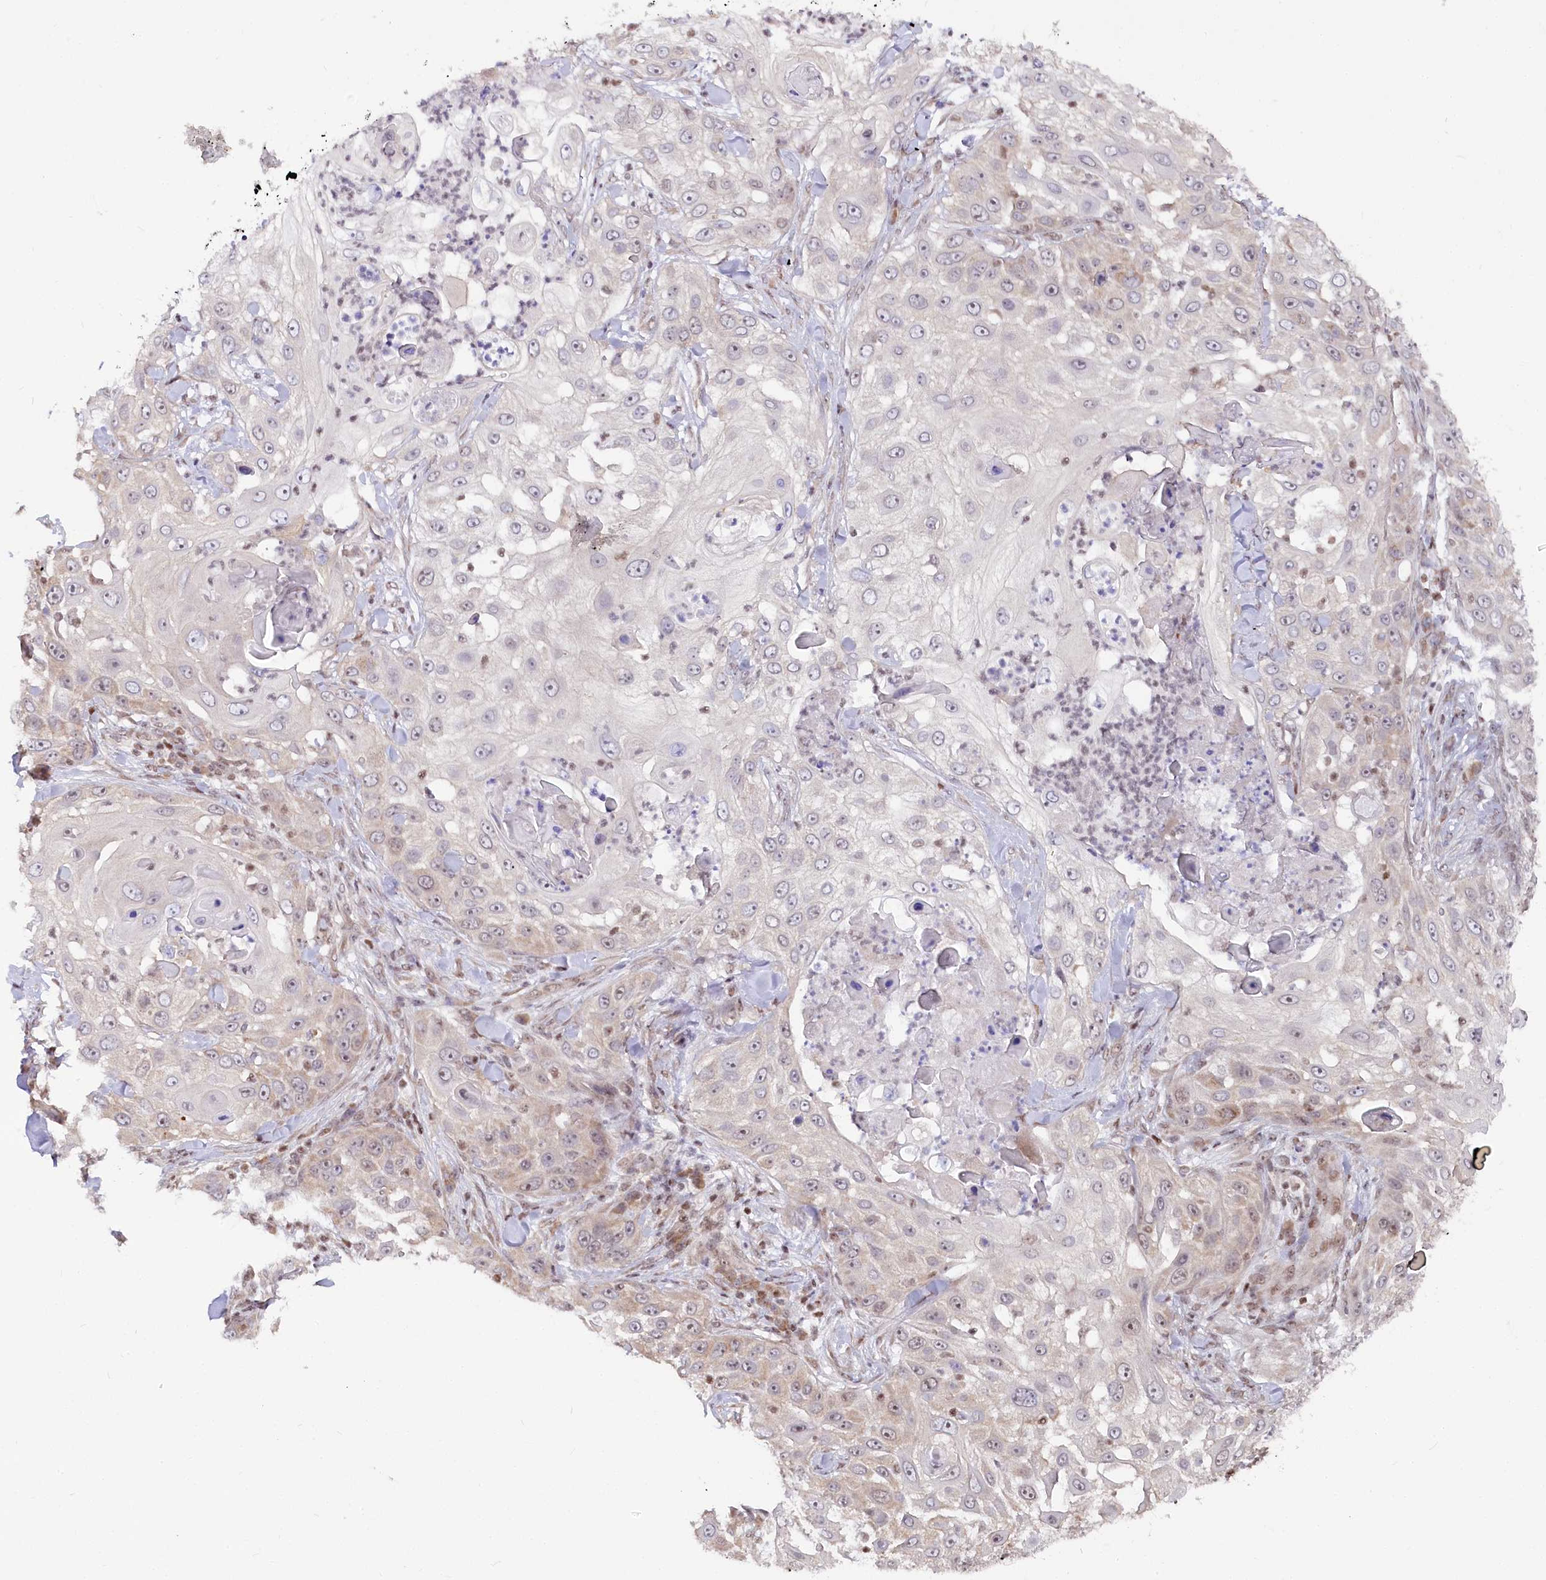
{"staining": {"intensity": "moderate", "quantity": "<25%", "location": "nuclear"}, "tissue": "skin cancer", "cell_type": "Tumor cells", "image_type": "cancer", "snomed": [{"axis": "morphology", "description": "Squamous cell carcinoma, NOS"}, {"axis": "topography", "description": "Skin"}], "caption": "Protein analysis of skin squamous cell carcinoma tissue demonstrates moderate nuclear positivity in approximately <25% of tumor cells. The protein is stained brown, and the nuclei are stained in blue (DAB IHC with brightfield microscopy, high magnification).", "gene": "CGGBP1", "patient": {"sex": "female", "age": 44}}